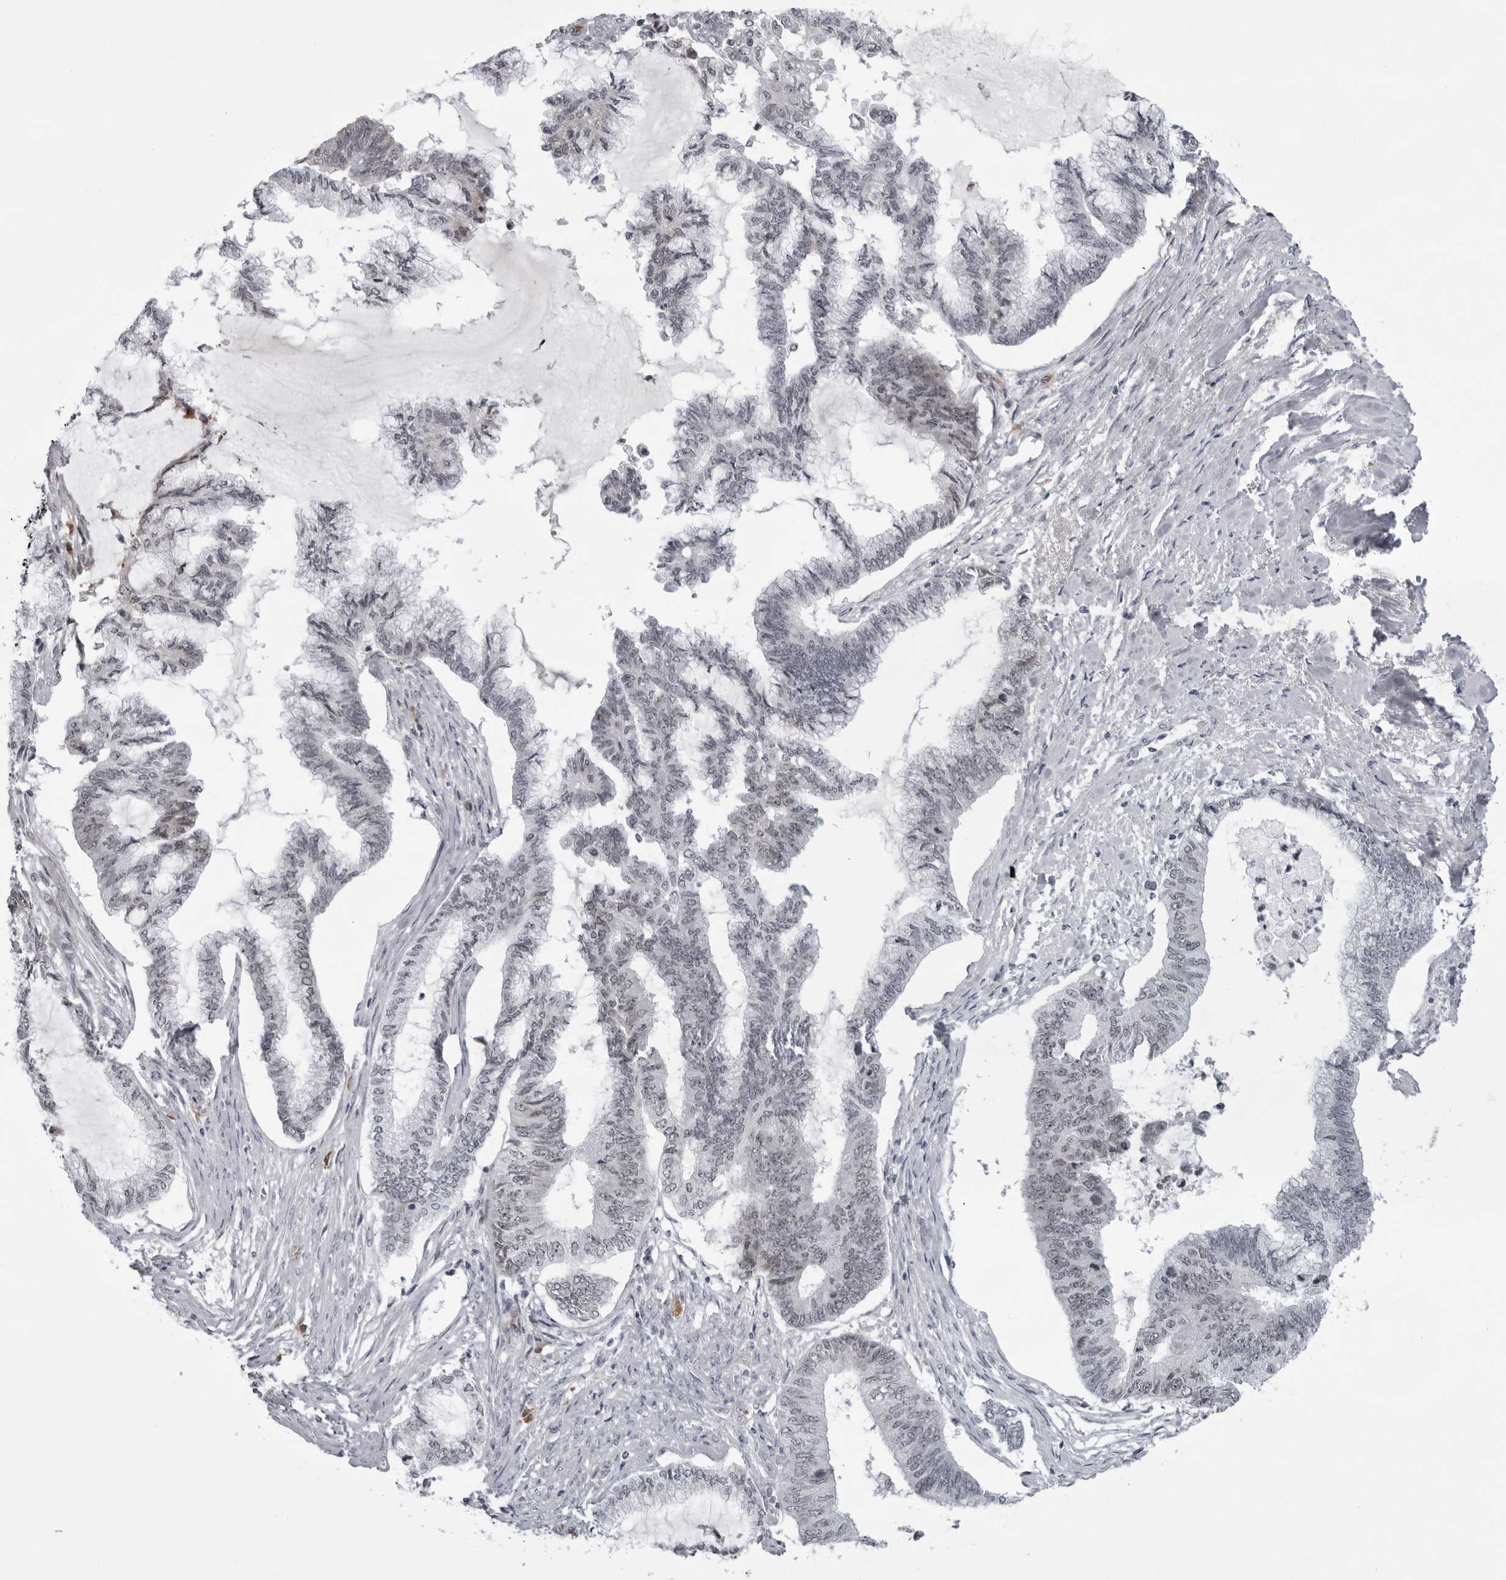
{"staining": {"intensity": "weak", "quantity": "25%-75%", "location": "nuclear"}, "tissue": "endometrial cancer", "cell_type": "Tumor cells", "image_type": "cancer", "snomed": [{"axis": "morphology", "description": "Adenocarcinoma, NOS"}, {"axis": "topography", "description": "Endometrium"}], "caption": "Protein expression analysis of human adenocarcinoma (endometrial) reveals weak nuclear positivity in about 25%-75% of tumor cells. (brown staining indicates protein expression, while blue staining denotes nuclei).", "gene": "EXOSC10", "patient": {"sex": "female", "age": 86}}